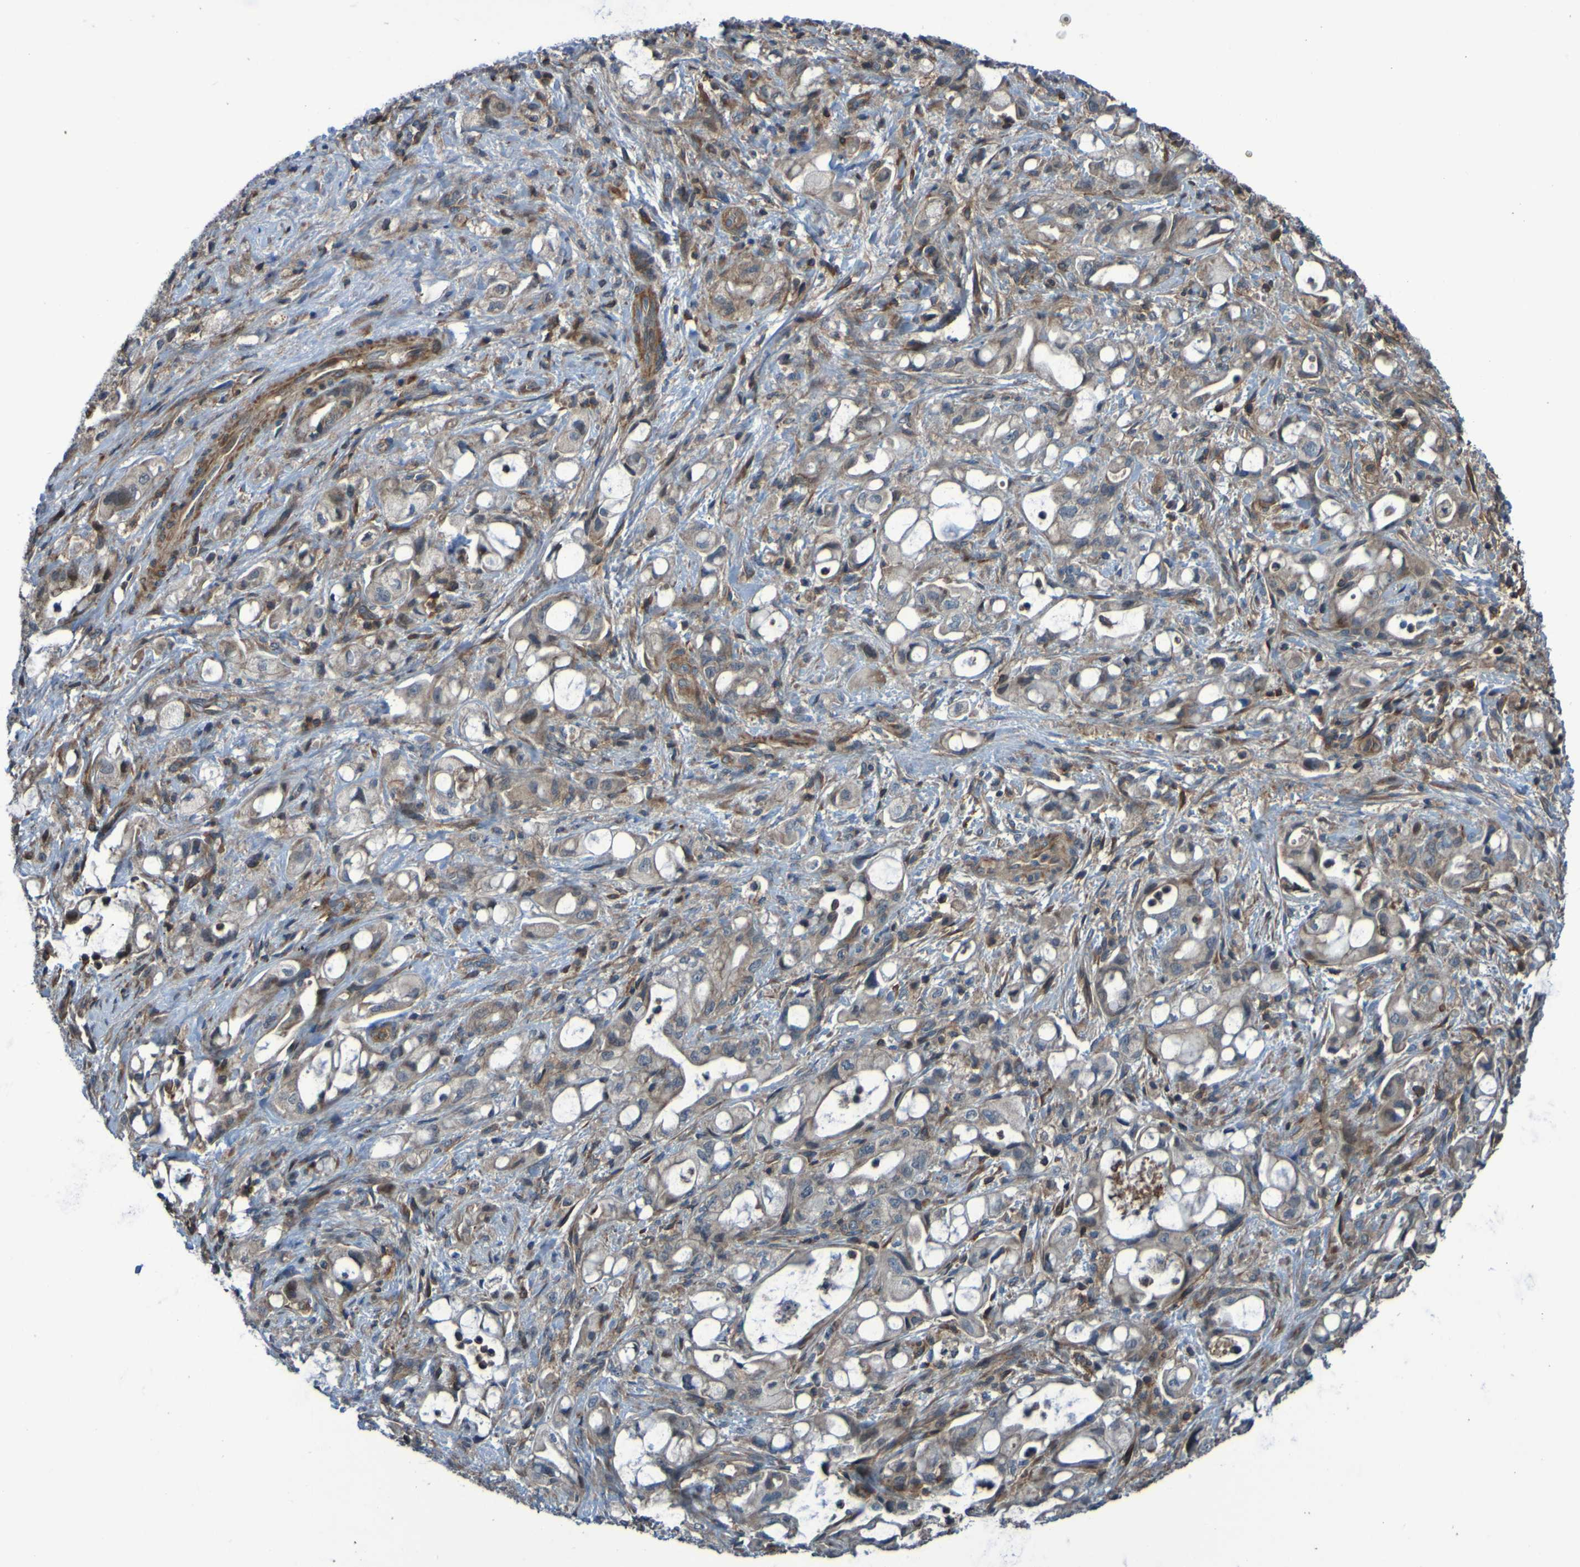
{"staining": {"intensity": "weak", "quantity": ">75%", "location": "cytoplasmic/membranous"}, "tissue": "pancreatic cancer", "cell_type": "Tumor cells", "image_type": "cancer", "snomed": [{"axis": "morphology", "description": "Adenocarcinoma, NOS"}, {"axis": "topography", "description": "Pancreas"}], "caption": "Pancreatic adenocarcinoma tissue demonstrates weak cytoplasmic/membranous expression in about >75% of tumor cells", "gene": "PDGFB", "patient": {"sex": "male", "age": 79}}